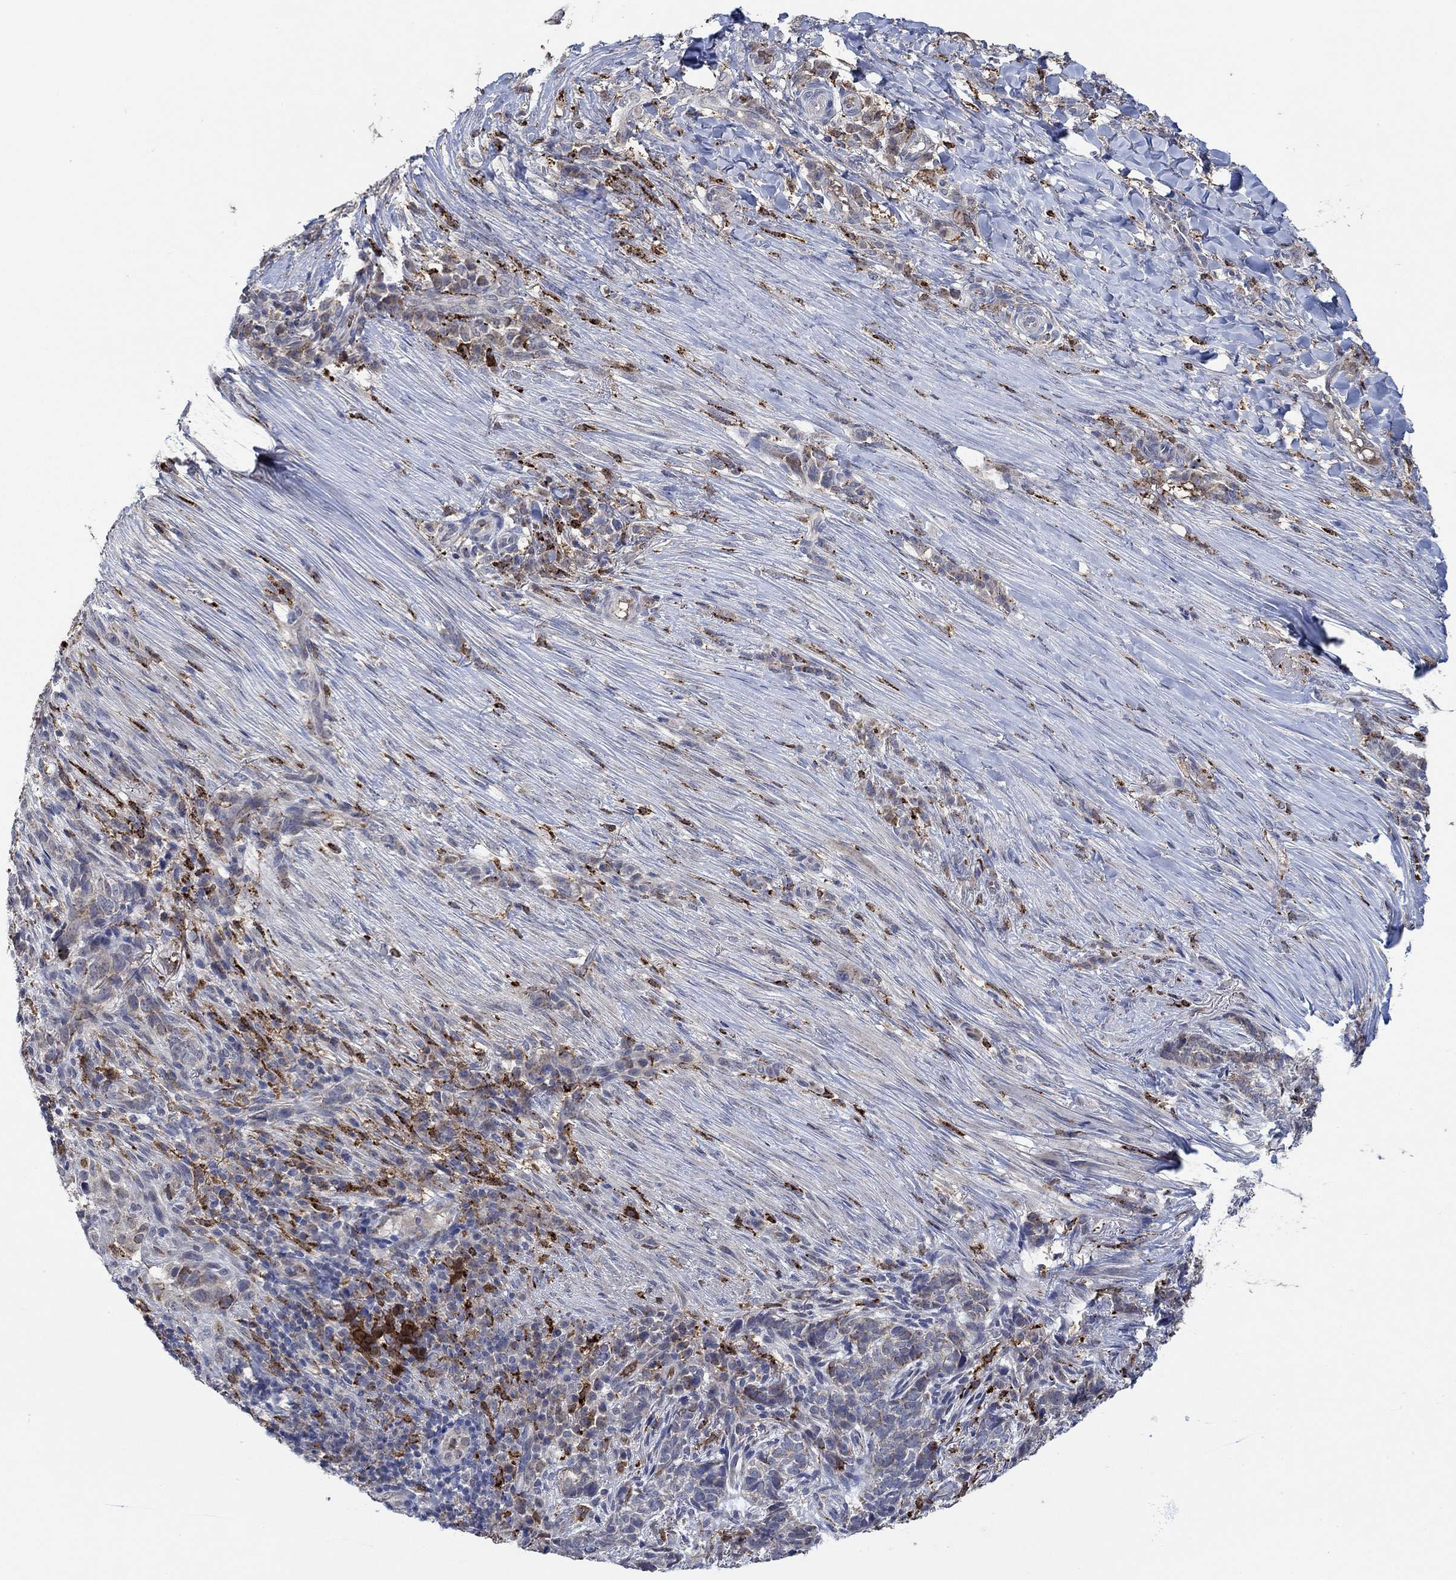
{"staining": {"intensity": "negative", "quantity": "none", "location": "none"}, "tissue": "skin cancer", "cell_type": "Tumor cells", "image_type": "cancer", "snomed": [{"axis": "morphology", "description": "Basal cell carcinoma"}, {"axis": "topography", "description": "Skin"}], "caption": "The immunohistochemistry (IHC) micrograph has no significant staining in tumor cells of skin cancer tissue. (Stains: DAB IHC with hematoxylin counter stain, Microscopy: brightfield microscopy at high magnification).", "gene": "MPP1", "patient": {"sex": "female", "age": 69}}